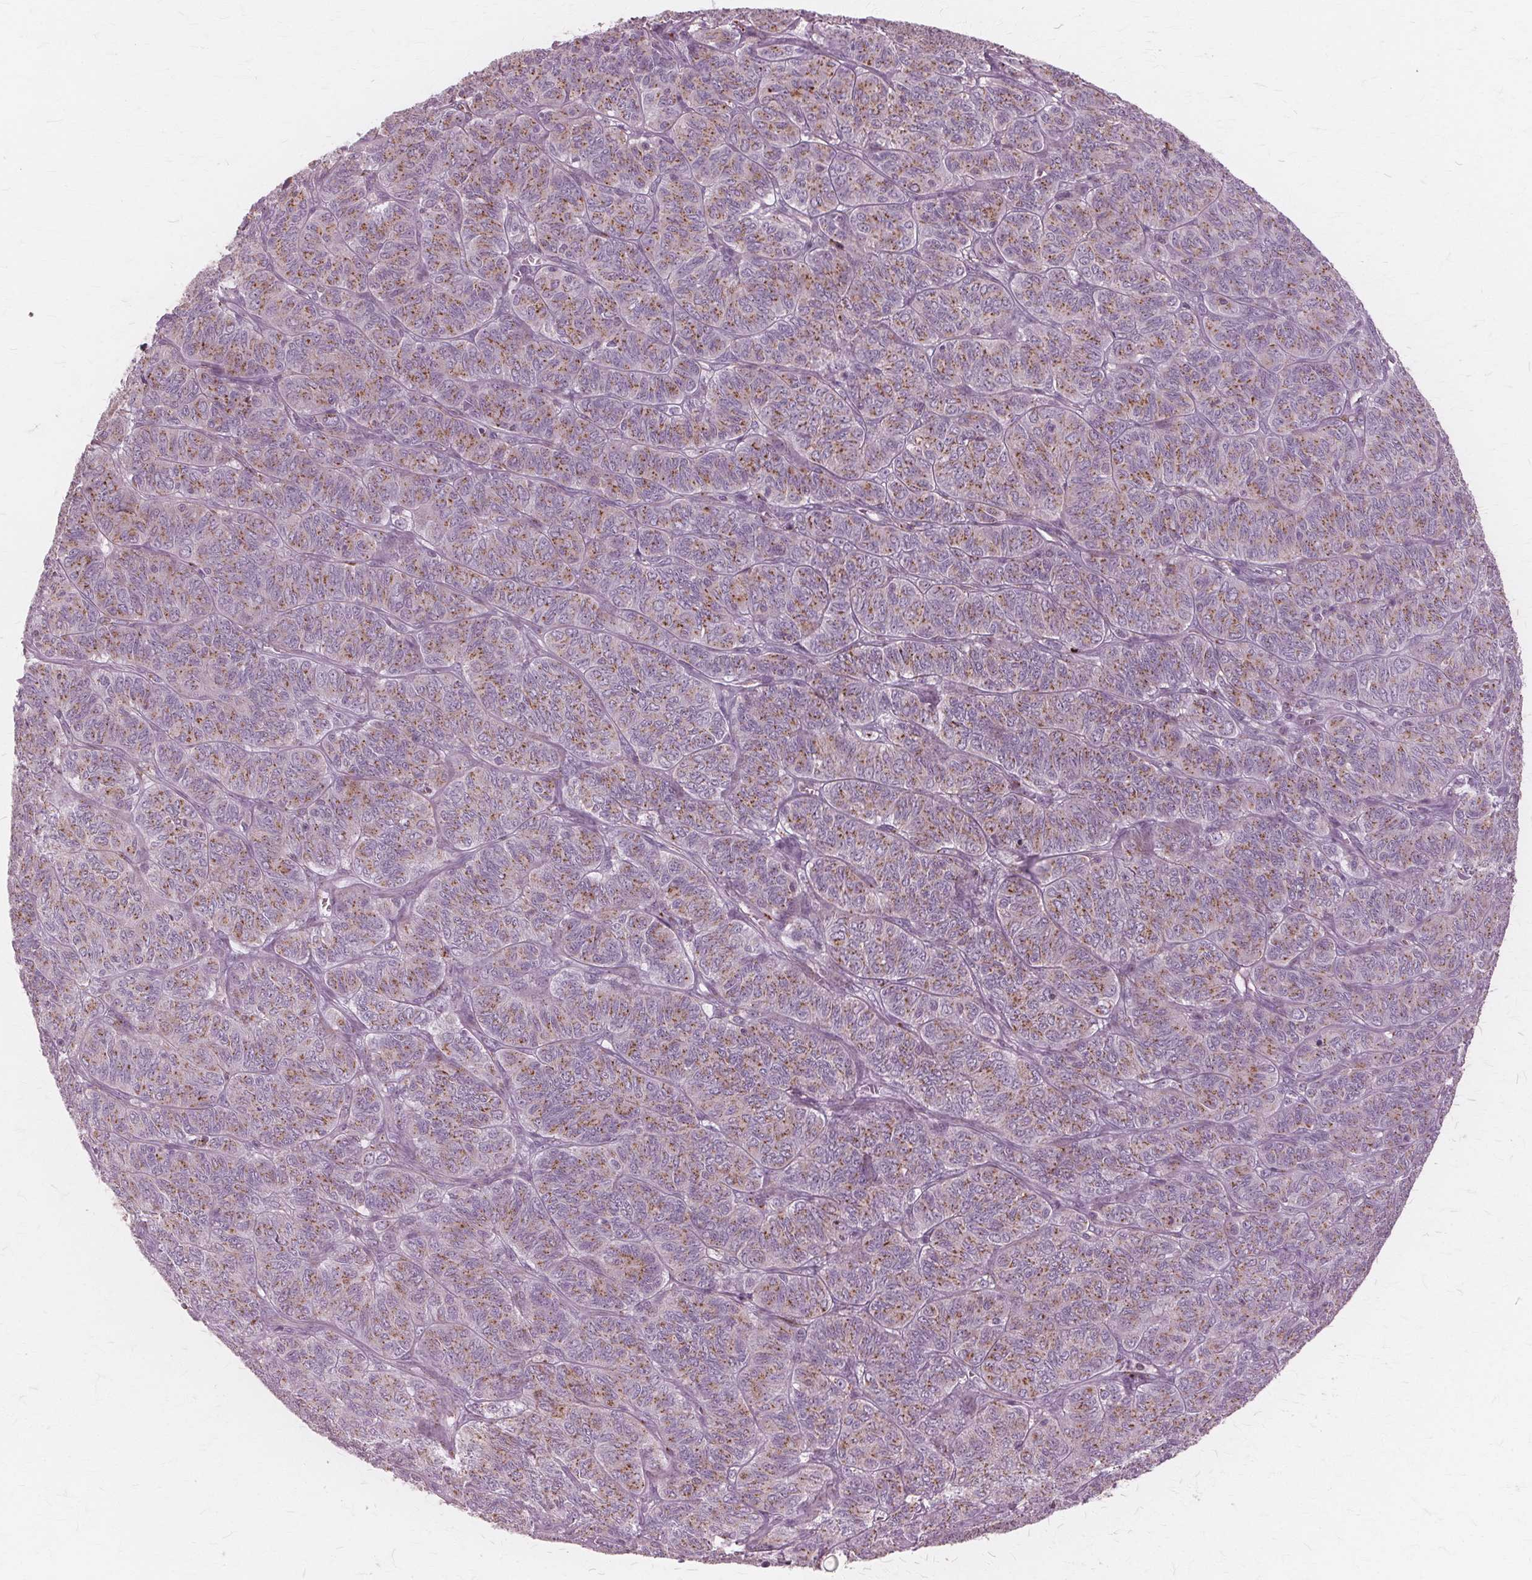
{"staining": {"intensity": "moderate", "quantity": "25%-75%", "location": "cytoplasmic/membranous"}, "tissue": "ovarian cancer", "cell_type": "Tumor cells", "image_type": "cancer", "snomed": [{"axis": "morphology", "description": "Carcinoma, endometroid"}, {"axis": "topography", "description": "Ovary"}], "caption": "Protein expression analysis of ovarian cancer displays moderate cytoplasmic/membranous expression in about 25%-75% of tumor cells.", "gene": "DNASE2", "patient": {"sex": "female", "age": 80}}